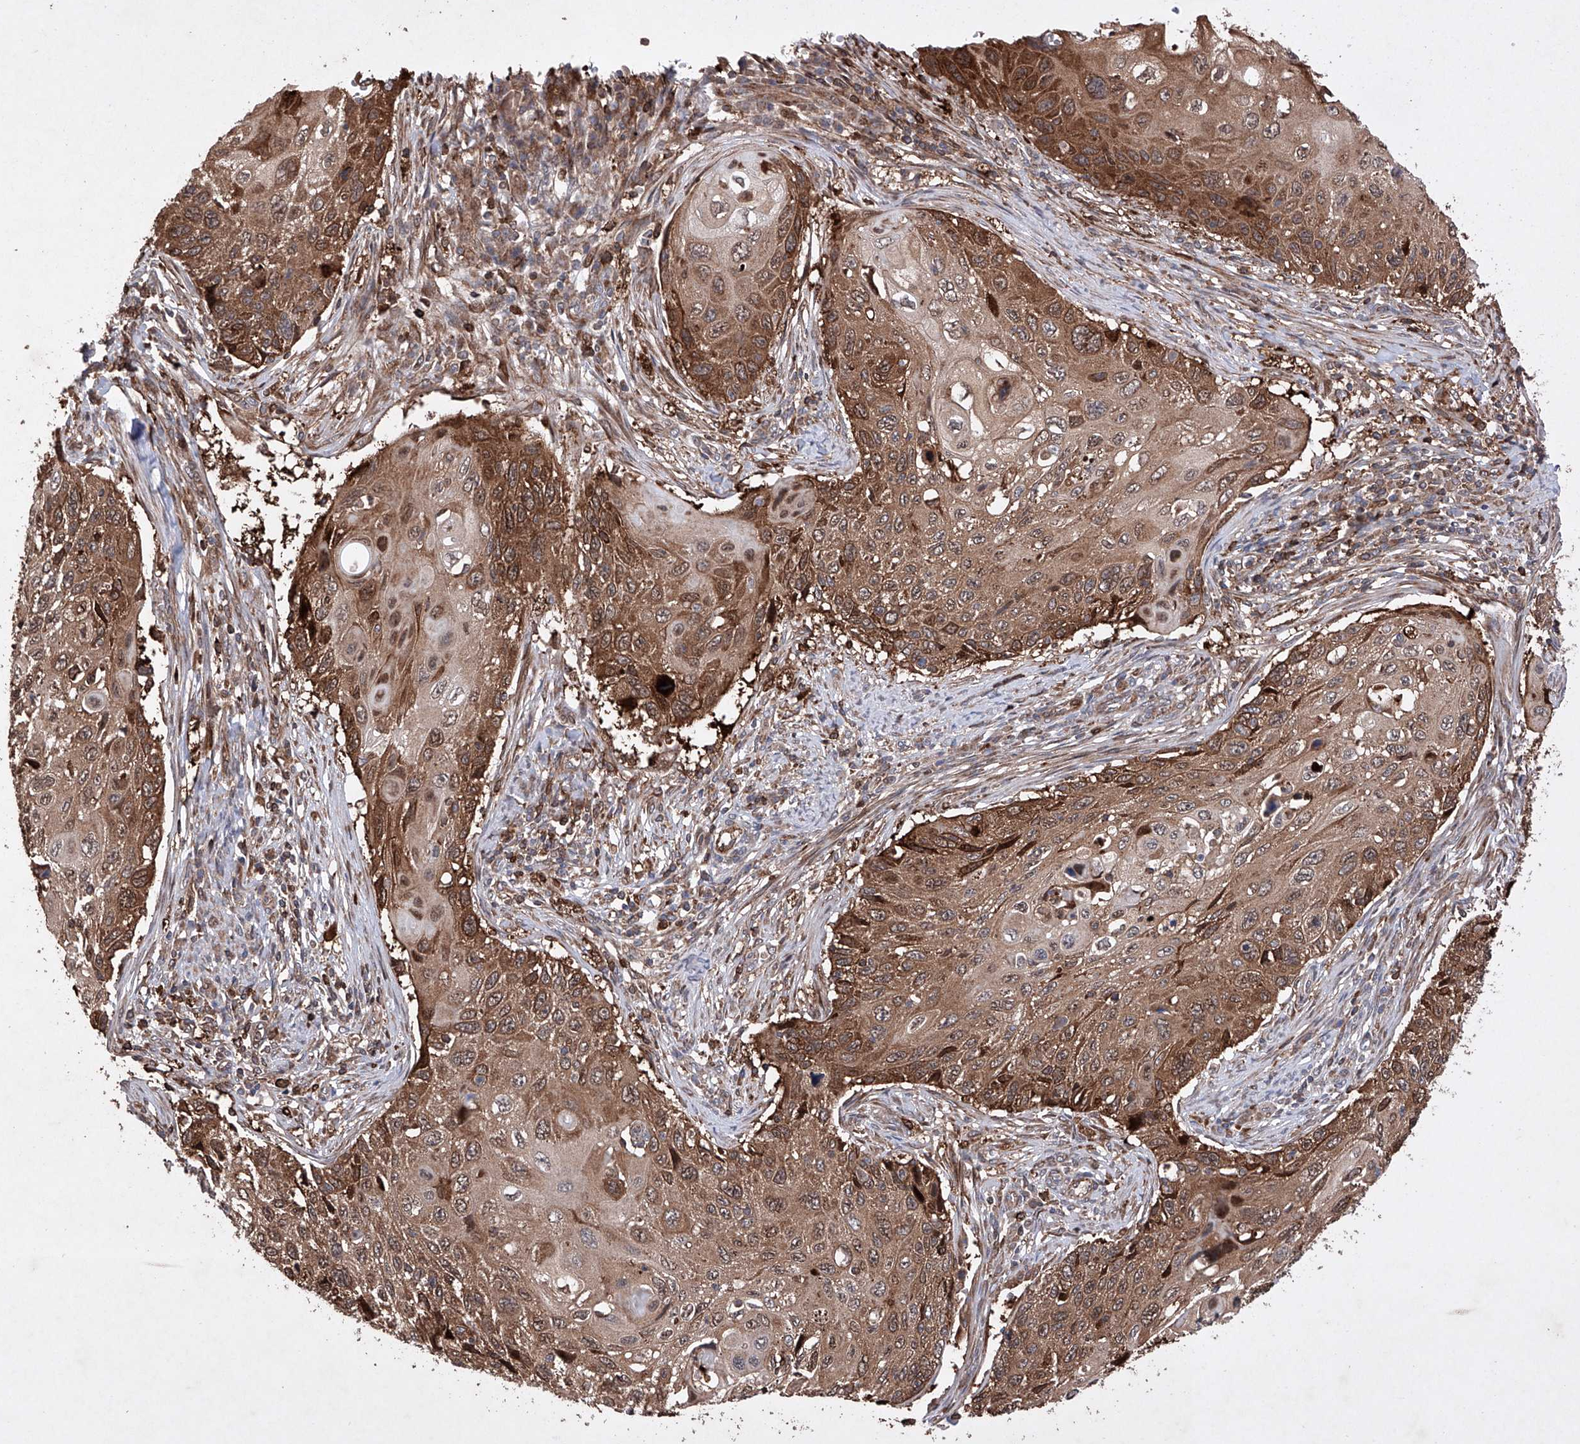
{"staining": {"intensity": "moderate", "quantity": ">75%", "location": "cytoplasmic/membranous"}, "tissue": "cervical cancer", "cell_type": "Tumor cells", "image_type": "cancer", "snomed": [{"axis": "morphology", "description": "Squamous cell carcinoma, NOS"}, {"axis": "topography", "description": "Cervix"}], "caption": "Tumor cells show moderate cytoplasmic/membranous positivity in approximately >75% of cells in cervical cancer.", "gene": "TIMM23", "patient": {"sex": "female", "age": 70}}